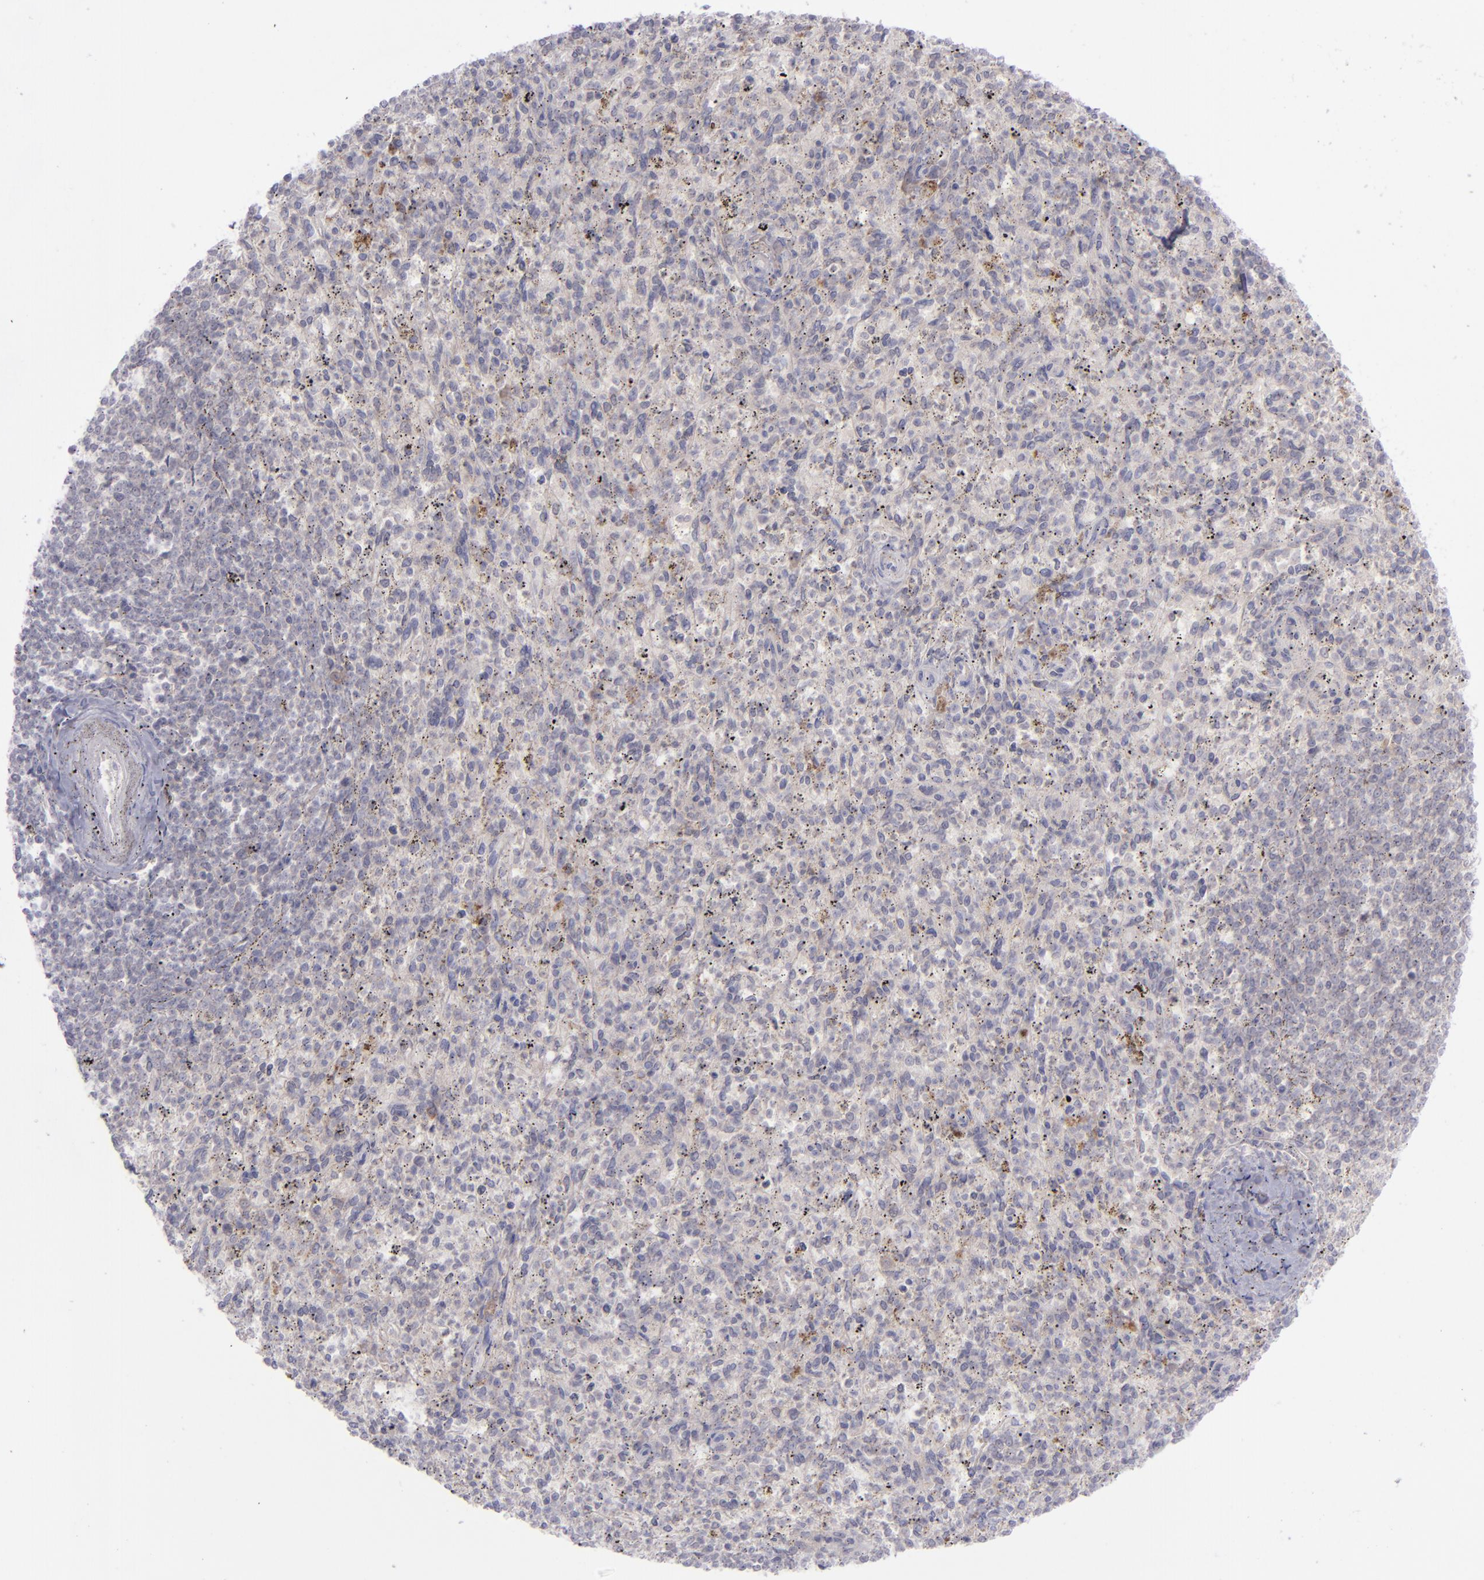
{"staining": {"intensity": "weak", "quantity": "<25%", "location": "cytoplasmic/membranous"}, "tissue": "spleen", "cell_type": "Cells in red pulp", "image_type": "normal", "snomed": [{"axis": "morphology", "description": "Normal tissue, NOS"}, {"axis": "topography", "description": "Spleen"}], "caption": "Human spleen stained for a protein using immunohistochemistry exhibits no staining in cells in red pulp.", "gene": "EVPL", "patient": {"sex": "male", "age": 72}}